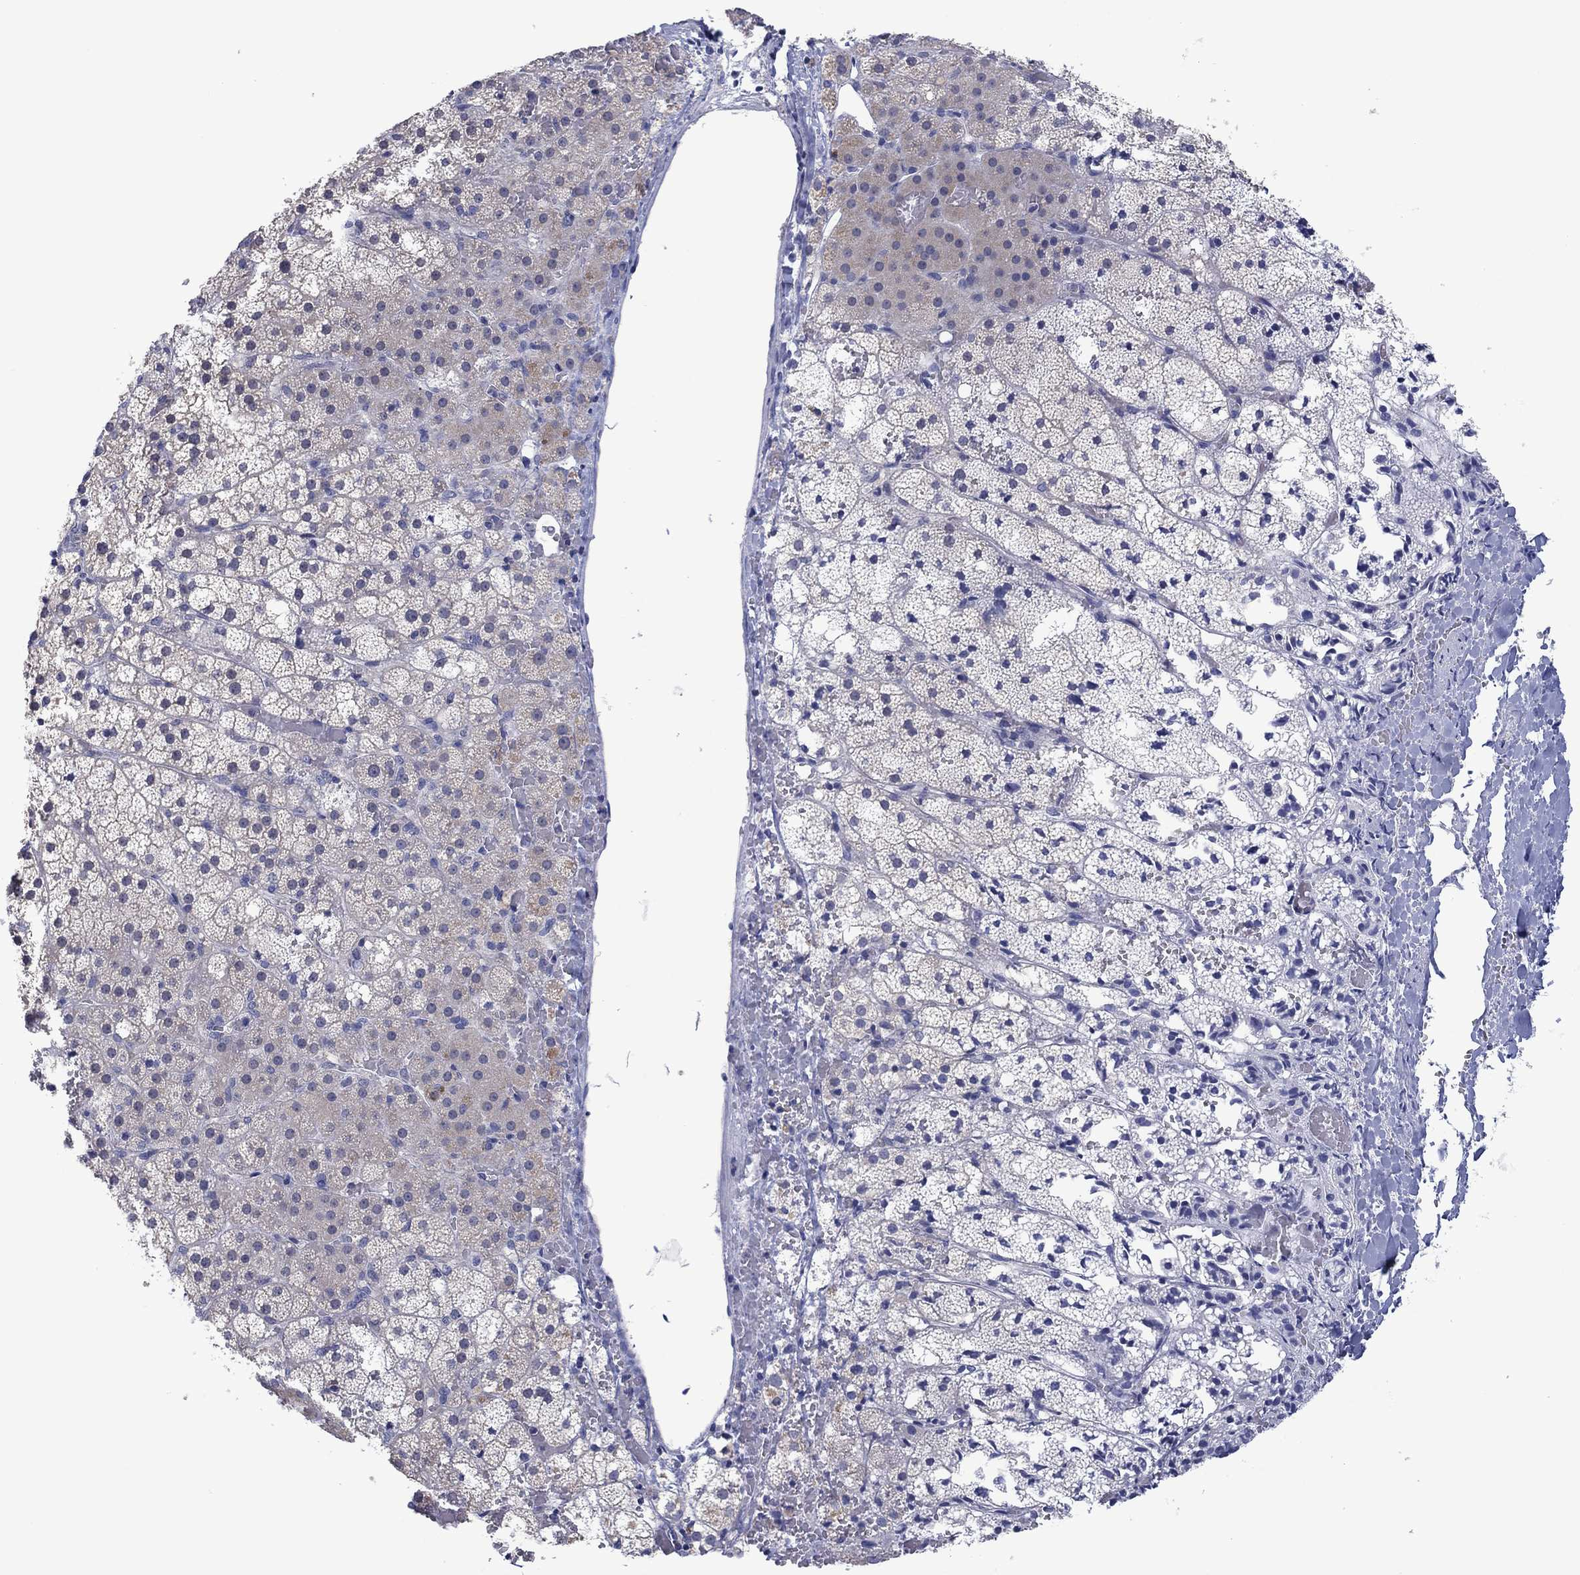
{"staining": {"intensity": "weak", "quantity": "25%-75%", "location": "cytoplasmic/membranous"}, "tissue": "adrenal gland", "cell_type": "Glandular cells", "image_type": "normal", "snomed": [{"axis": "morphology", "description": "Normal tissue, NOS"}, {"axis": "topography", "description": "Adrenal gland"}], "caption": "Immunohistochemical staining of unremarkable adrenal gland shows low levels of weak cytoplasmic/membranous staining in approximately 25%-75% of glandular cells.", "gene": "FER1L6", "patient": {"sex": "male", "age": 53}}